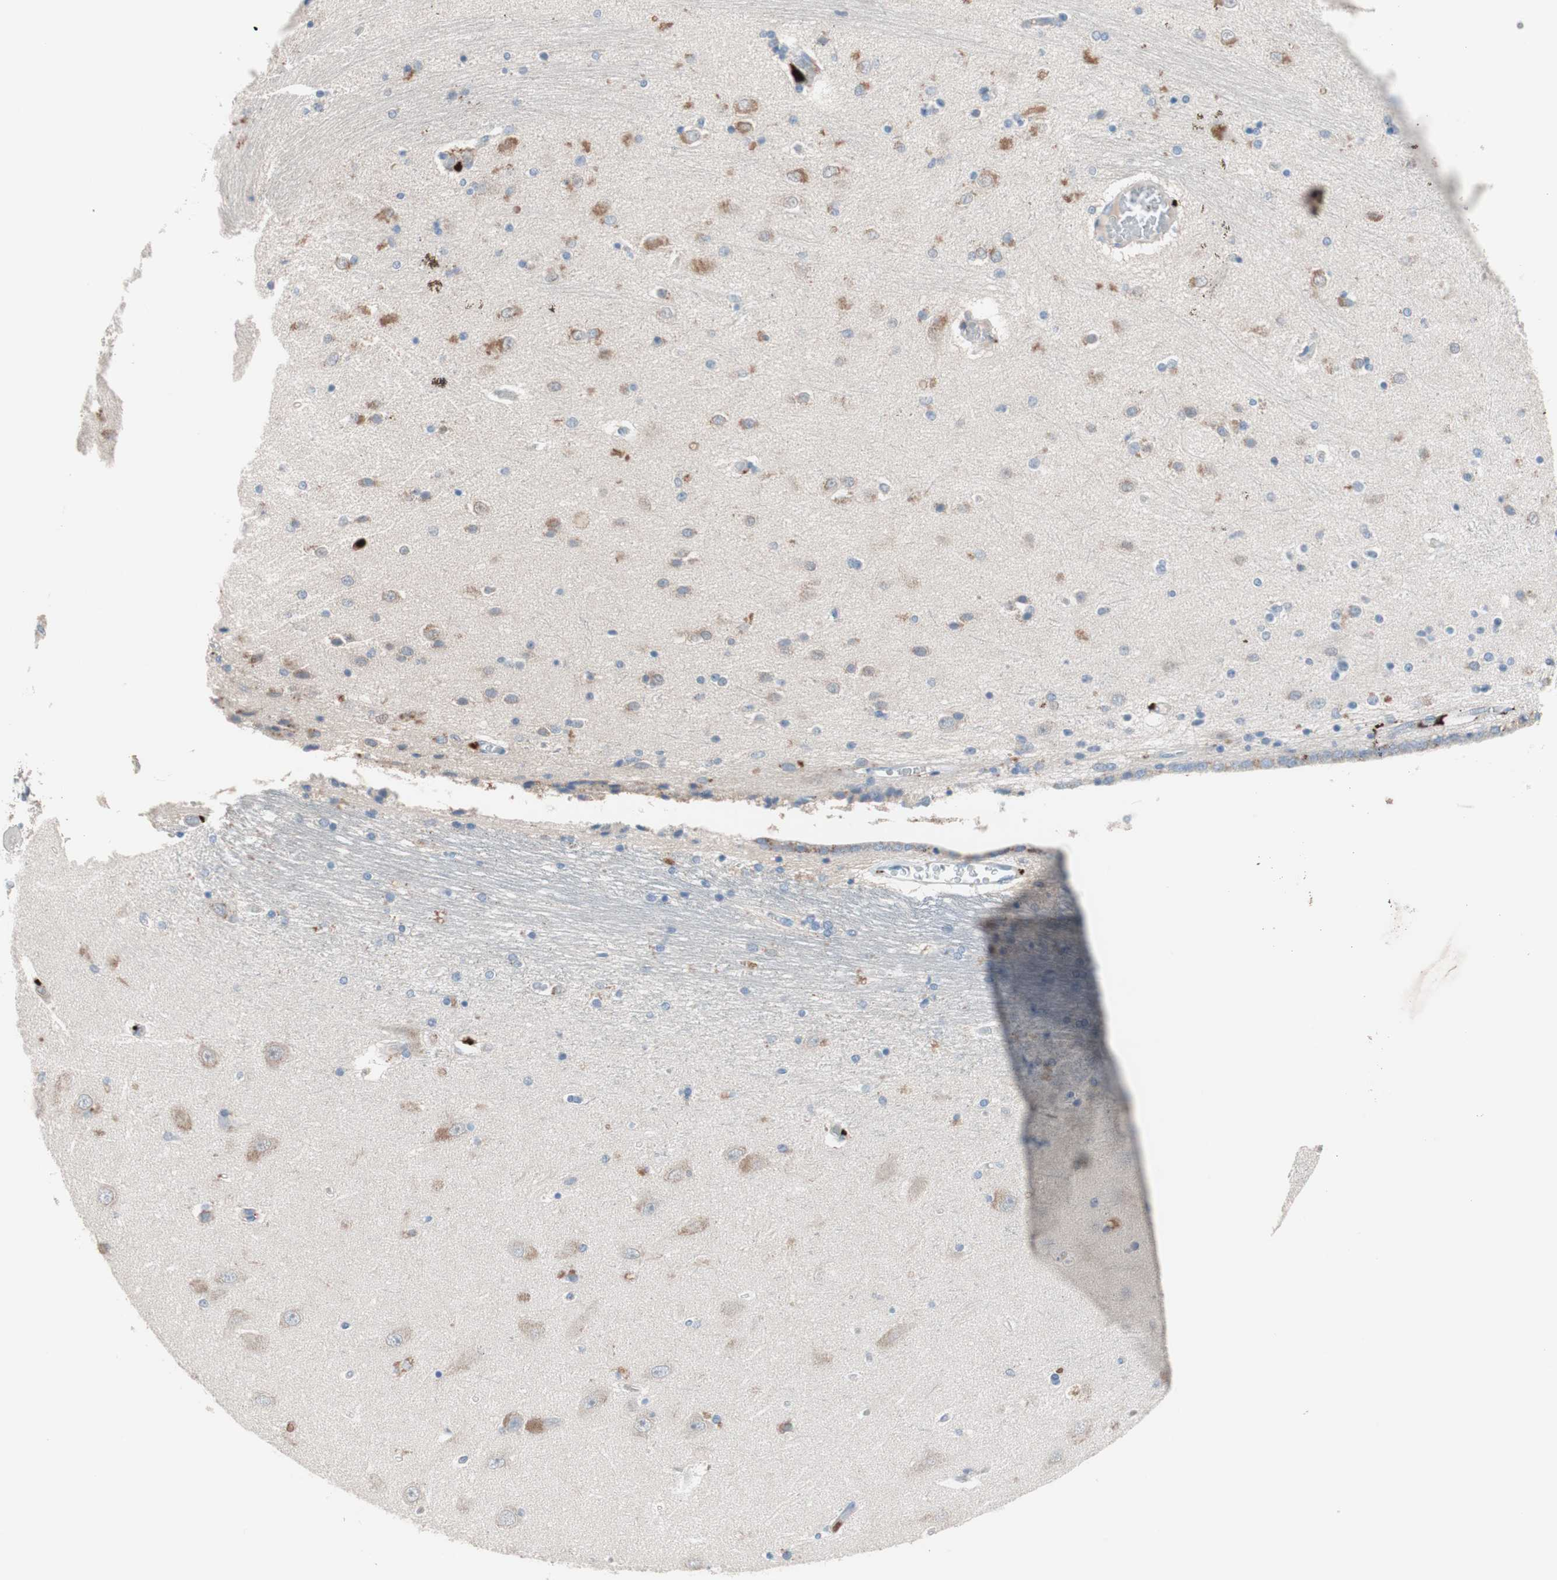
{"staining": {"intensity": "moderate", "quantity": "<25%", "location": "cytoplasmic/membranous"}, "tissue": "hippocampus", "cell_type": "Glial cells", "image_type": "normal", "snomed": [{"axis": "morphology", "description": "Normal tissue, NOS"}, {"axis": "topography", "description": "Hippocampus"}], "caption": "Brown immunohistochemical staining in unremarkable human hippocampus demonstrates moderate cytoplasmic/membranous expression in approximately <25% of glial cells. The protein is stained brown, and the nuclei are stained in blue (DAB (3,3'-diaminobenzidine) IHC with brightfield microscopy, high magnification).", "gene": "CLEC4D", "patient": {"sex": "female", "age": 54}}